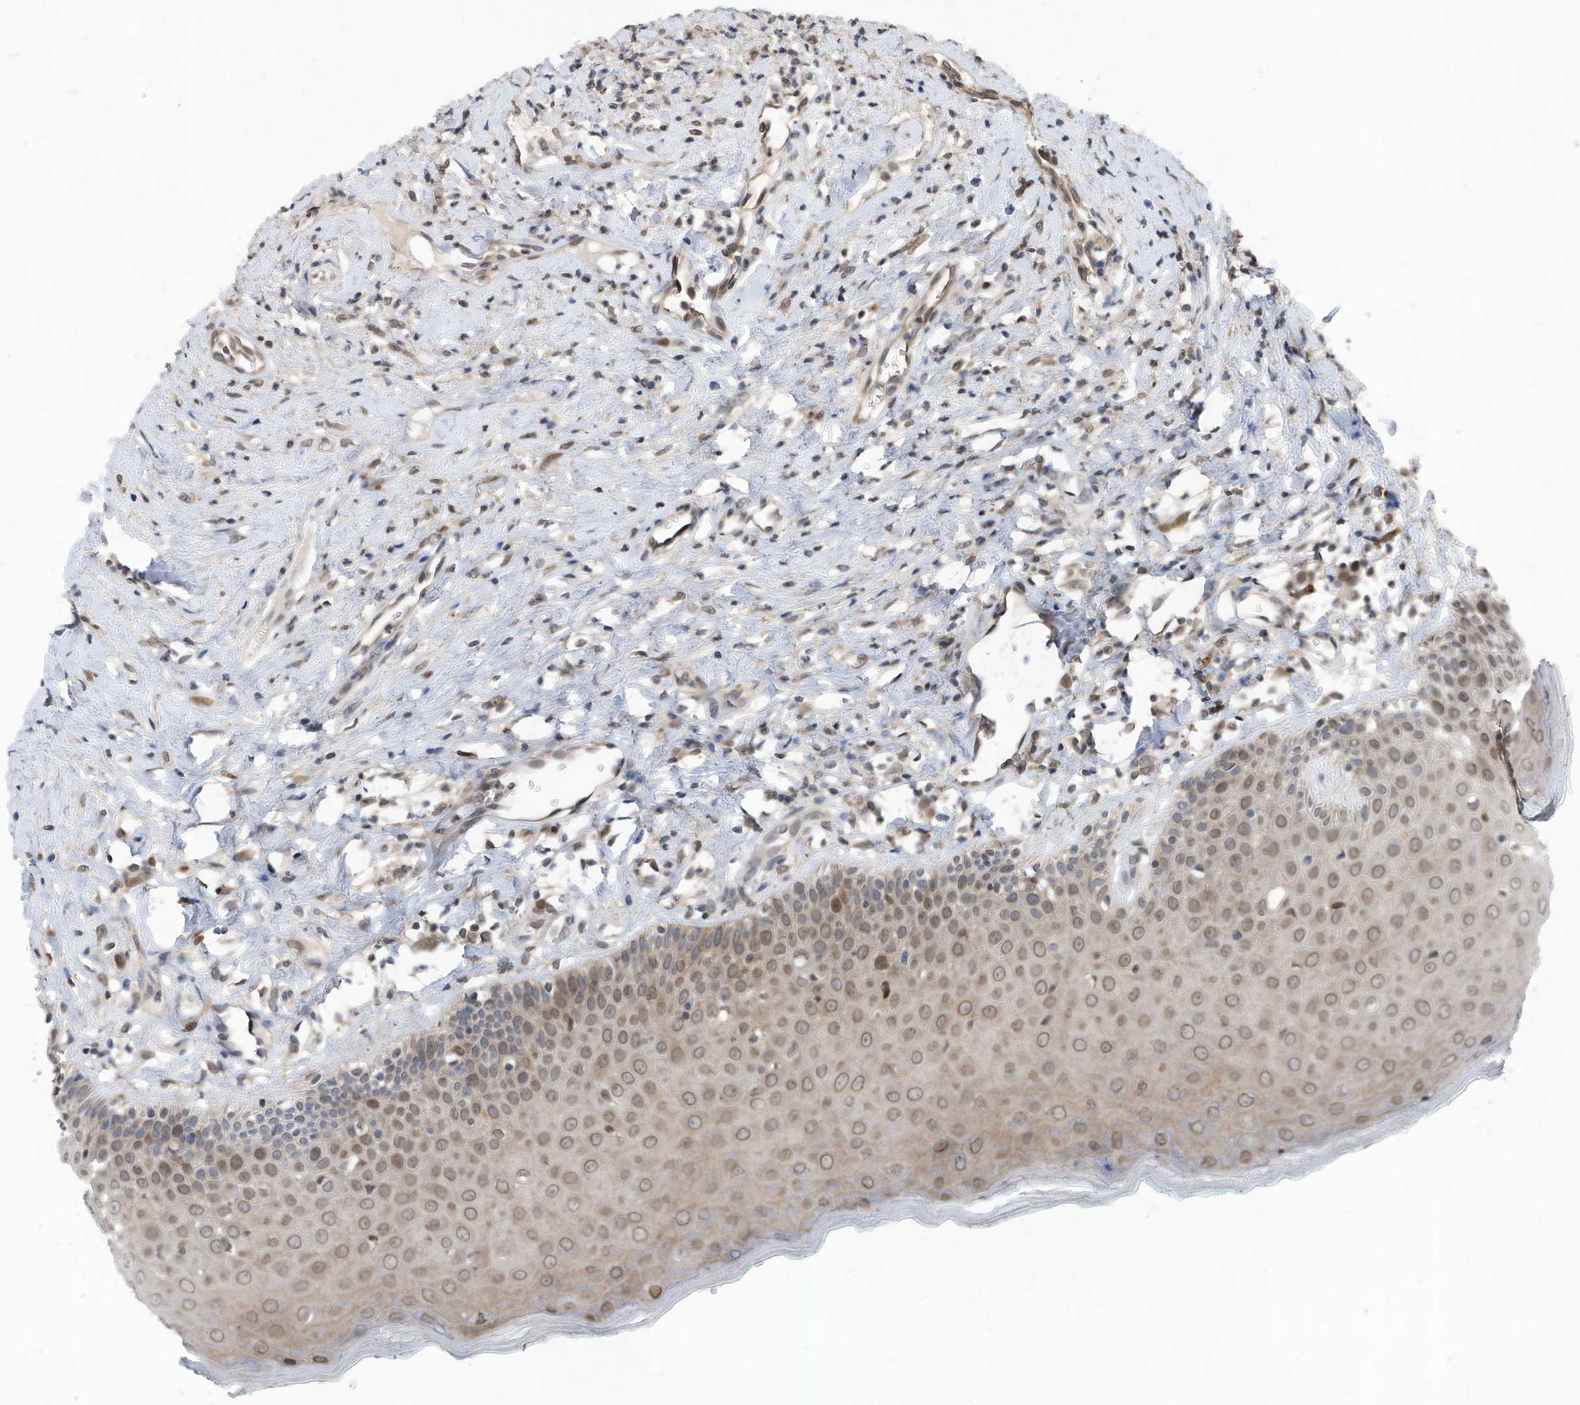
{"staining": {"intensity": "moderate", "quantity": "25%-75%", "location": "cytoplasmic/membranous,nuclear"}, "tissue": "oral mucosa", "cell_type": "Squamous epithelial cells", "image_type": "normal", "snomed": [{"axis": "morphology", "description": "Normal tissue, NOS"}, {"axis": "topography", "description": "Oral tissue"}], "caption": "Moderate cytoplasmic/membranous,nuclear positivity for a protein is identified in approximately 25%-75% of squamous epithelial cells of unremarkable oral mucosa using immunohistochemistry.", "gene": "KPNB1", "patient": {"sex": "female", "age": 70}}